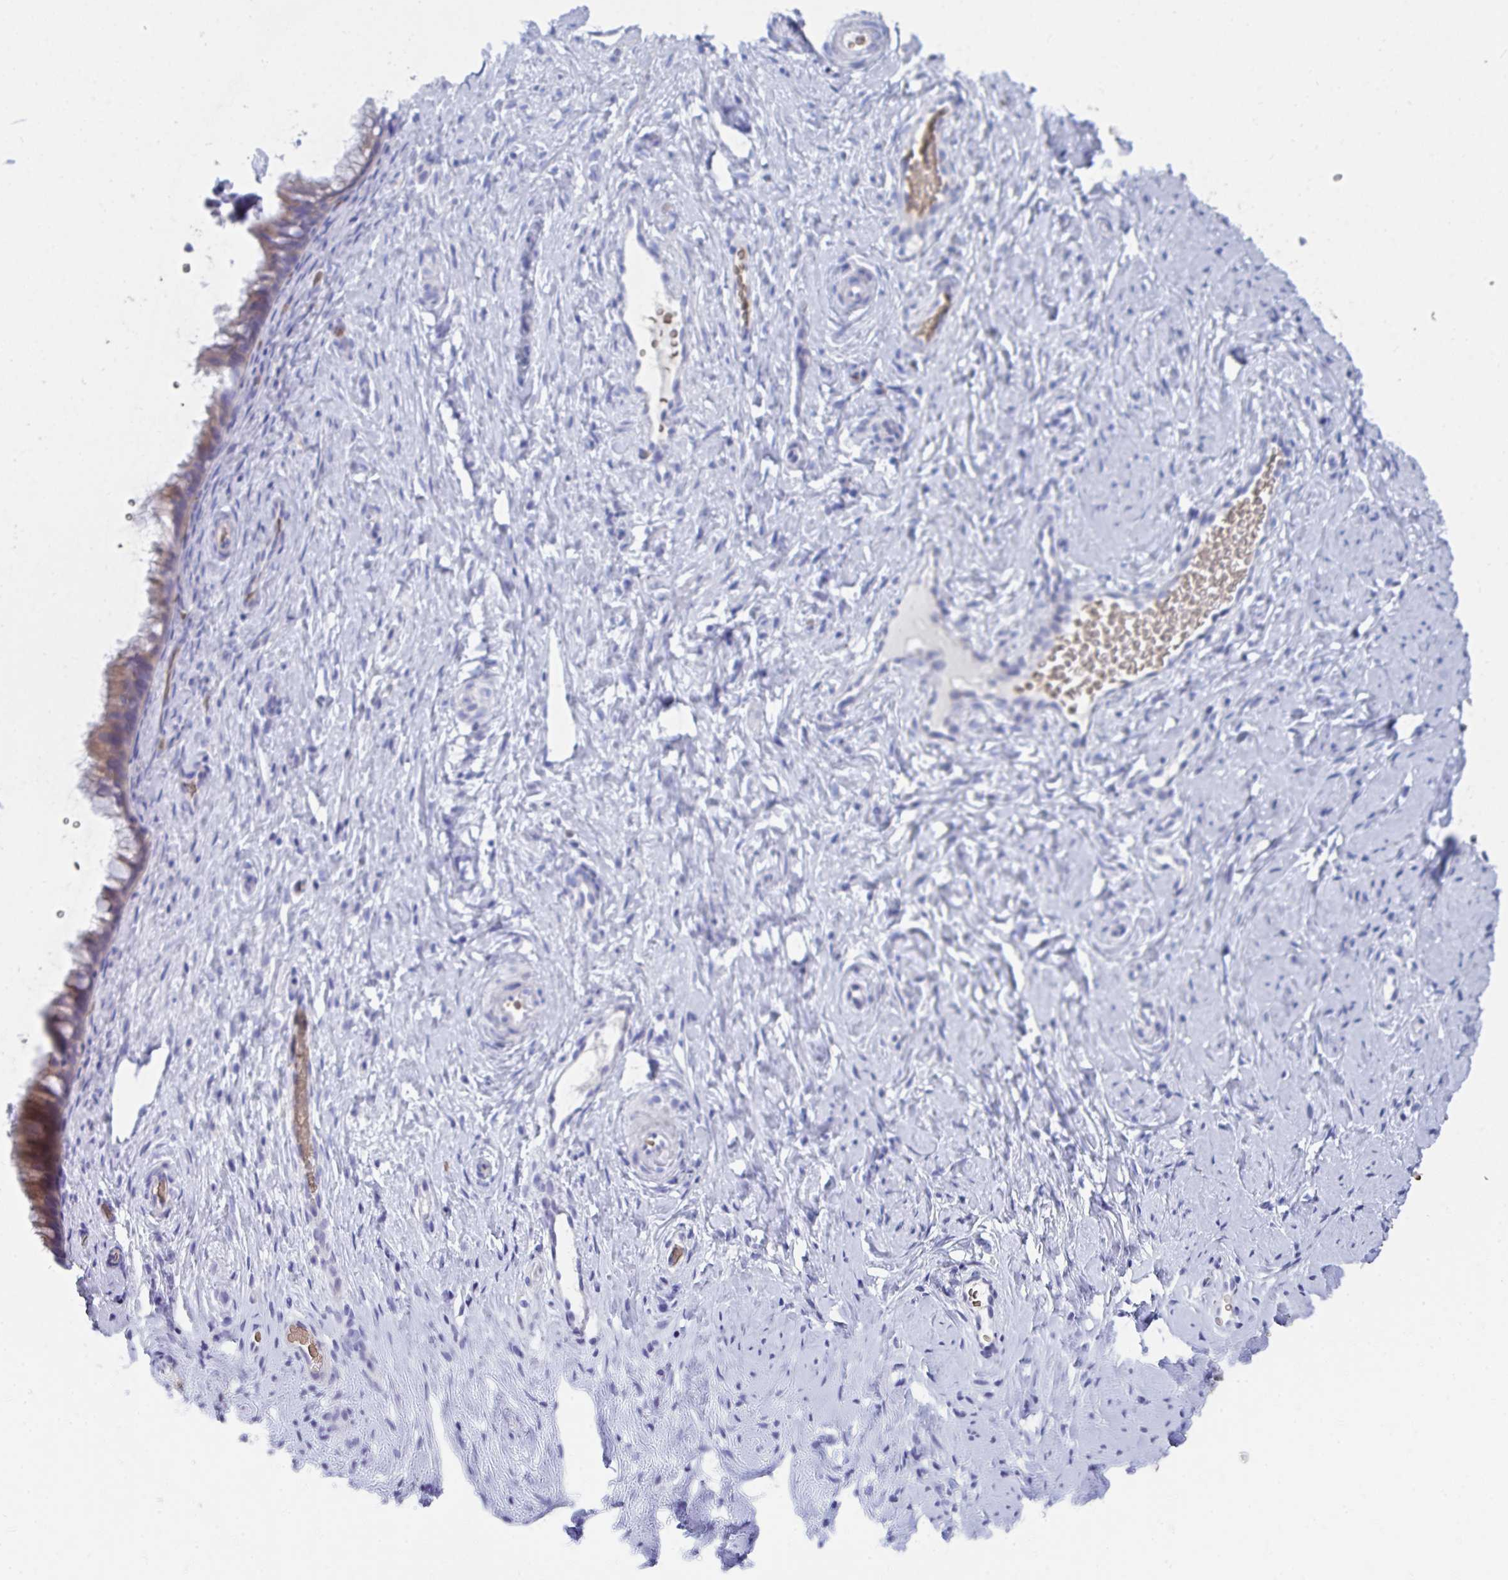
{"staining": {"intensity": "moderate", "quantity": ">75%", "location": "cytoplasmic/membranous"}, "tissue": "cervix", "cell_type": "Glandular cells", "image_type": "normal", "snomed": [{"axis": "morphology", "description": "Normal tissue, NOS"}, {"axis": "topography", "description": "Cervix"}], "caption": "Protein staining by IHC displays moderate cytoplasmic/membranous expression in about >75% of glandular cells in benign cervix. (DAB (3,3'-diaminobenzidine) IHC with brightfield microscopy, high magnification).", "gene": "MROH2B", "patient": {"sex": "female", "age": 34}}